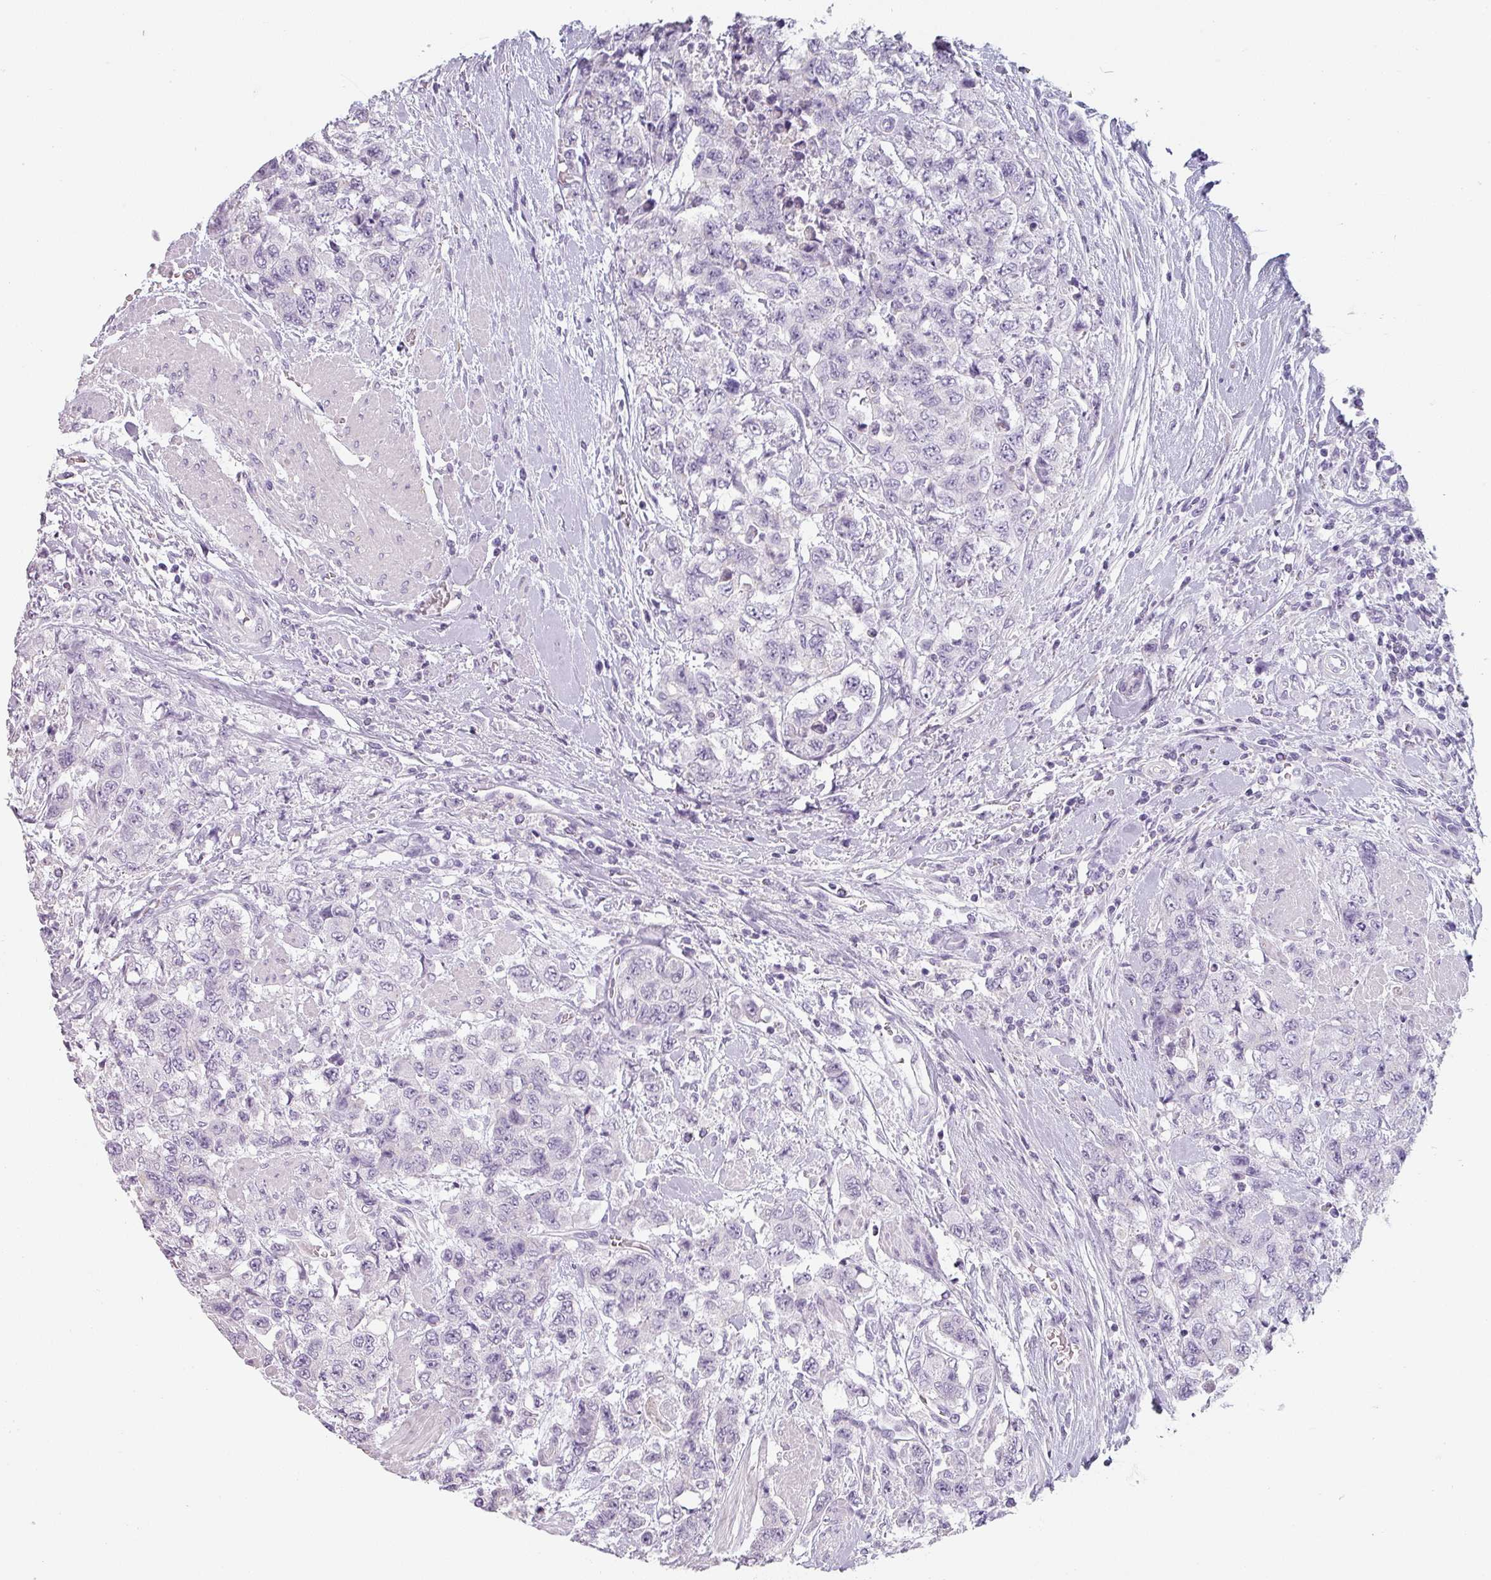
{"staining": {"intensity": "negative", "quantity": "none", "location": "none"}, "tissue": "urothelial cancer", "cell_type": "Tumor cells", "image_type": "cancer", "snomed": [{"axis": "morphology", "description": "Urothelial carcinoma, High grade"}, {"axis": "topography", "description": "Urinary bladder"}], "caption": "Tumor cells are negative for protein expression in human urothelial carcinoma (high-grade).", "gene": "SFTPA1", "patient": {"sex": "female", "age": 78}}